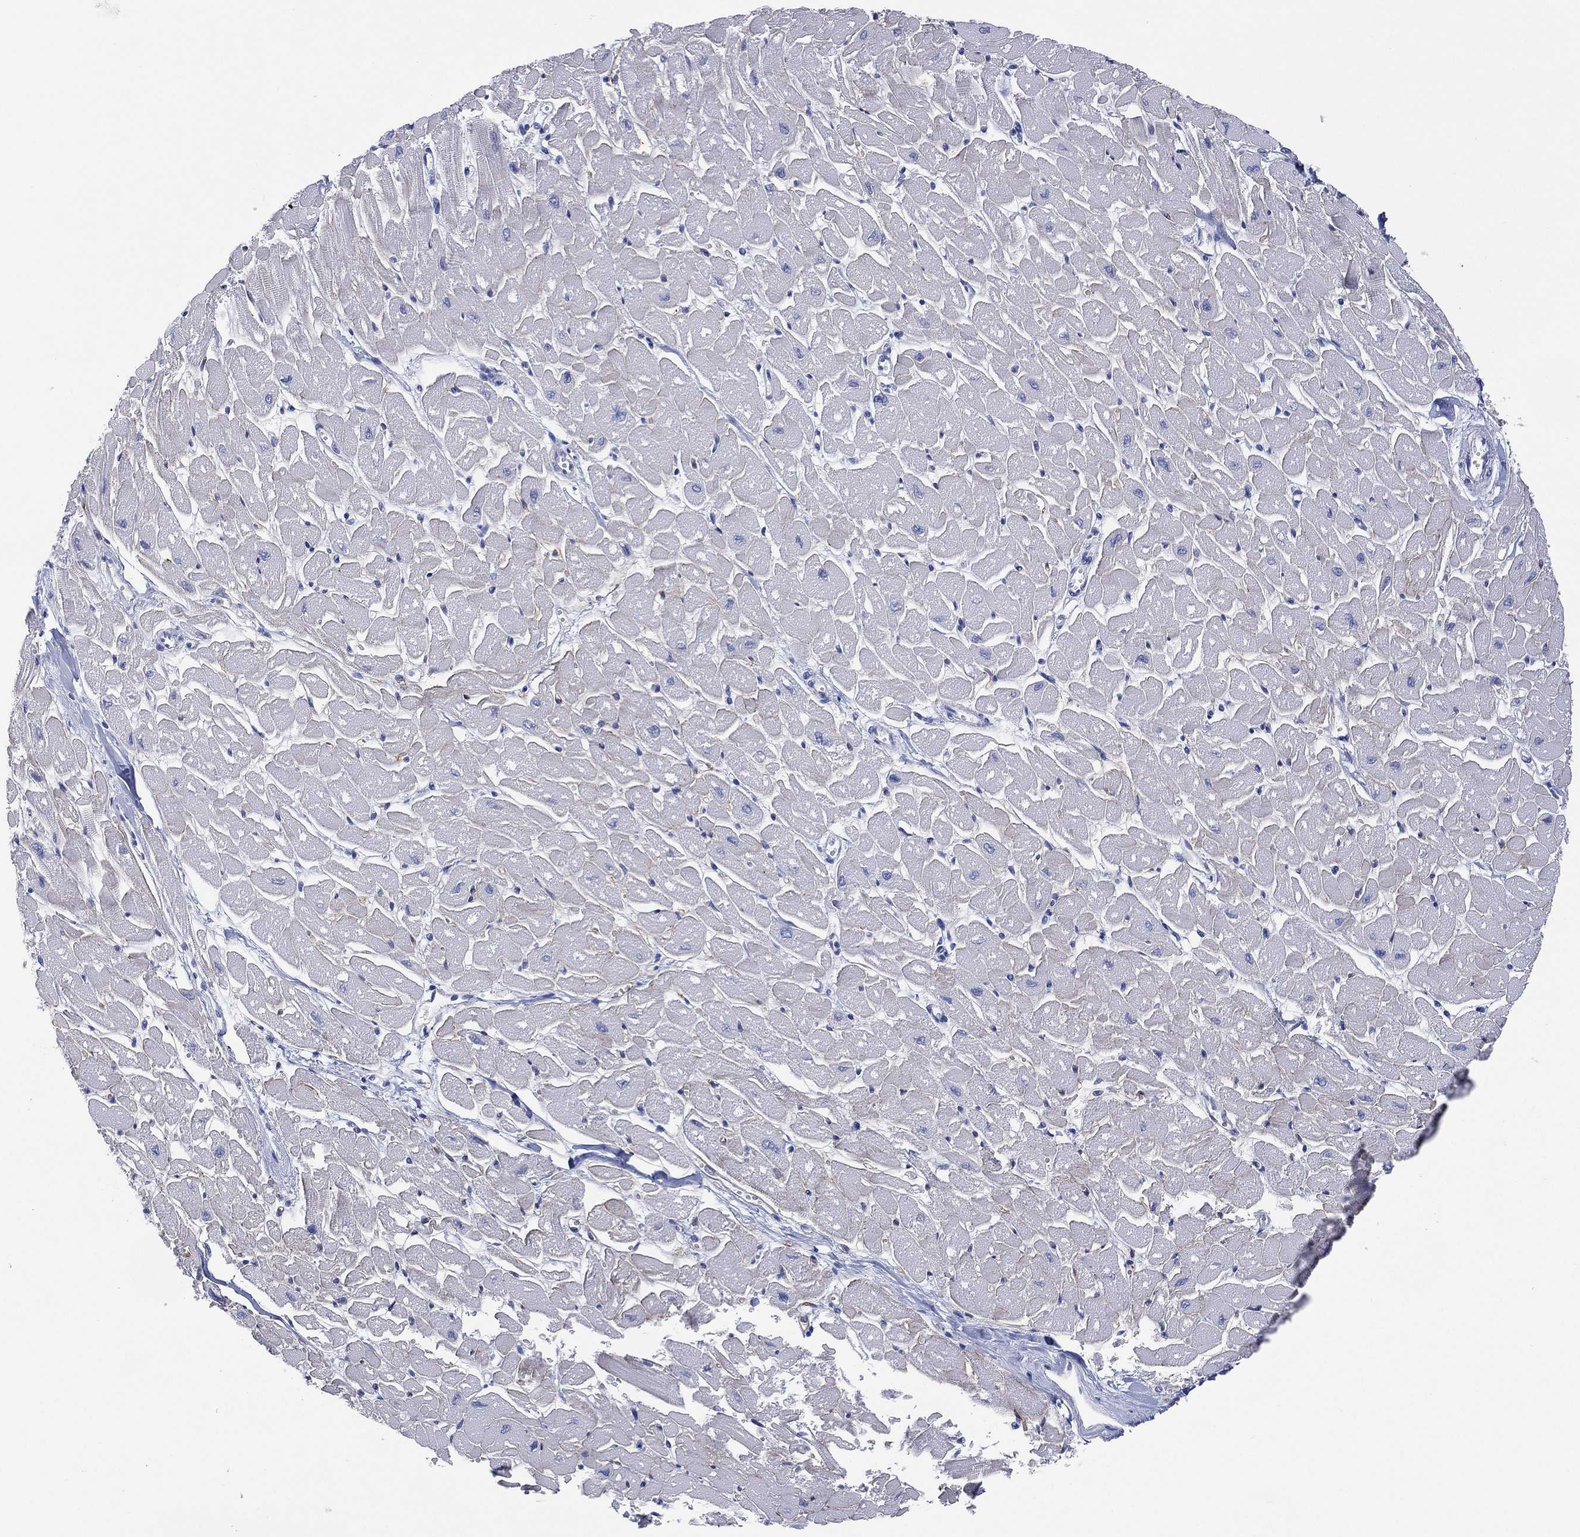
{"staining": {"intensity": "negative", "quantity": "none", "location": "none"}, "tissue": "heart muscle", "cell_type": "Cardiomyocytes", "image_type": "normal", "snomed": [{"axis": "morphology", "description": "Normal tissue, NOS"}, {"axis": "topography", "description": "Heart"}], "caption": "The image demonstrates no staining of cardiomyocytes in benign heart muscle.", "gene": "C5orf46", "patient": {"sex": "male", "age": 57}}